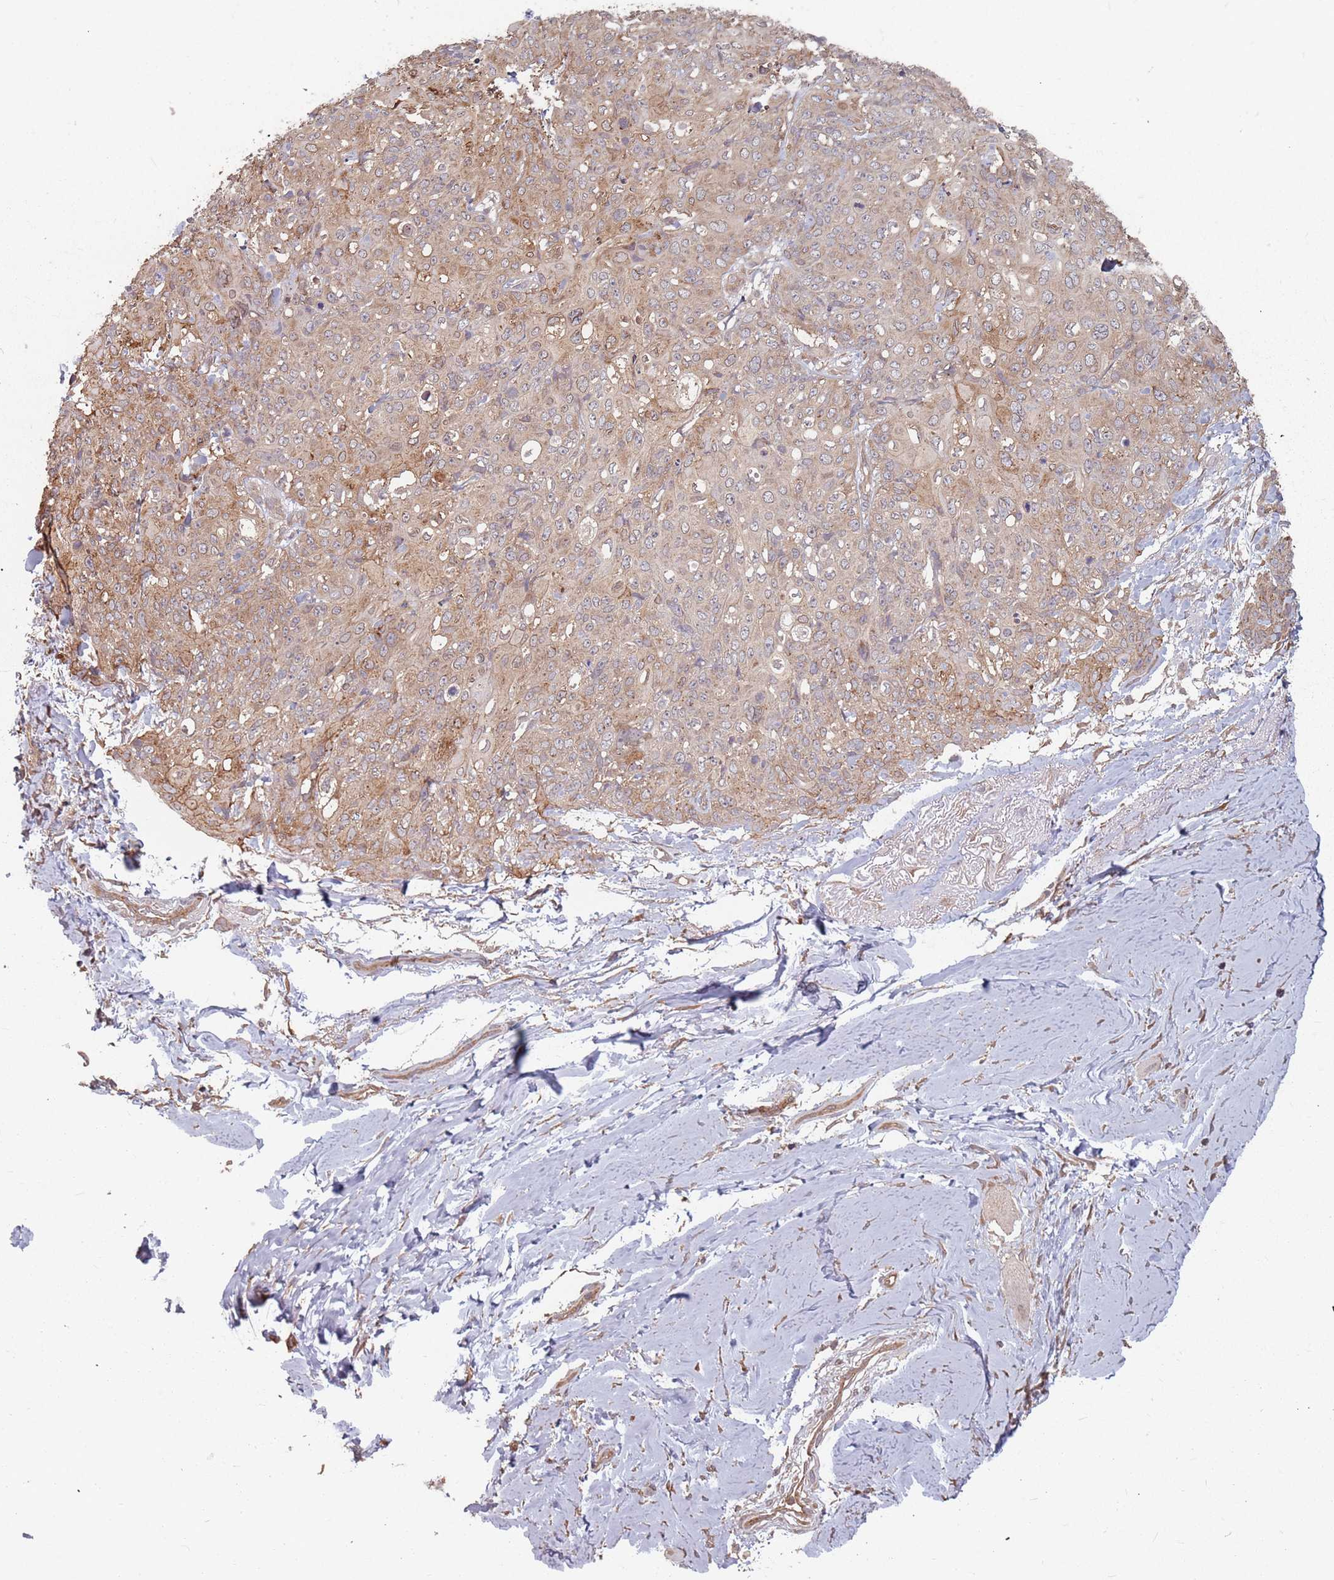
{"staining": {"intensity": "moderate", "quantity": ">75%", "location": "cytoplasmic/membranous"}, "tissue": "skin cancer", "cell_type": "Tumor cells", "image_type": "cancer", "snomed": [{"axis": "morphology", "description": "Squamous cell carcinoma, NOS"}, {"axis": "topography", "description": "Skin"}, {"axis": "topography", "description": "Vulva"}], "caption": "Immunohistochemistry photomicrograph of neoplastic tissue: human skin squamous cell carcinoma stained using immunohistochemistry demonstrates medium levels of moderate protein expression localized specifically in the cytoplasmic/membranous of tumor cells, appearing as a cytoplasmic/membranous brown color.", "gene": "C3orf14", "patient": {"sex": "female", "age": 85}}